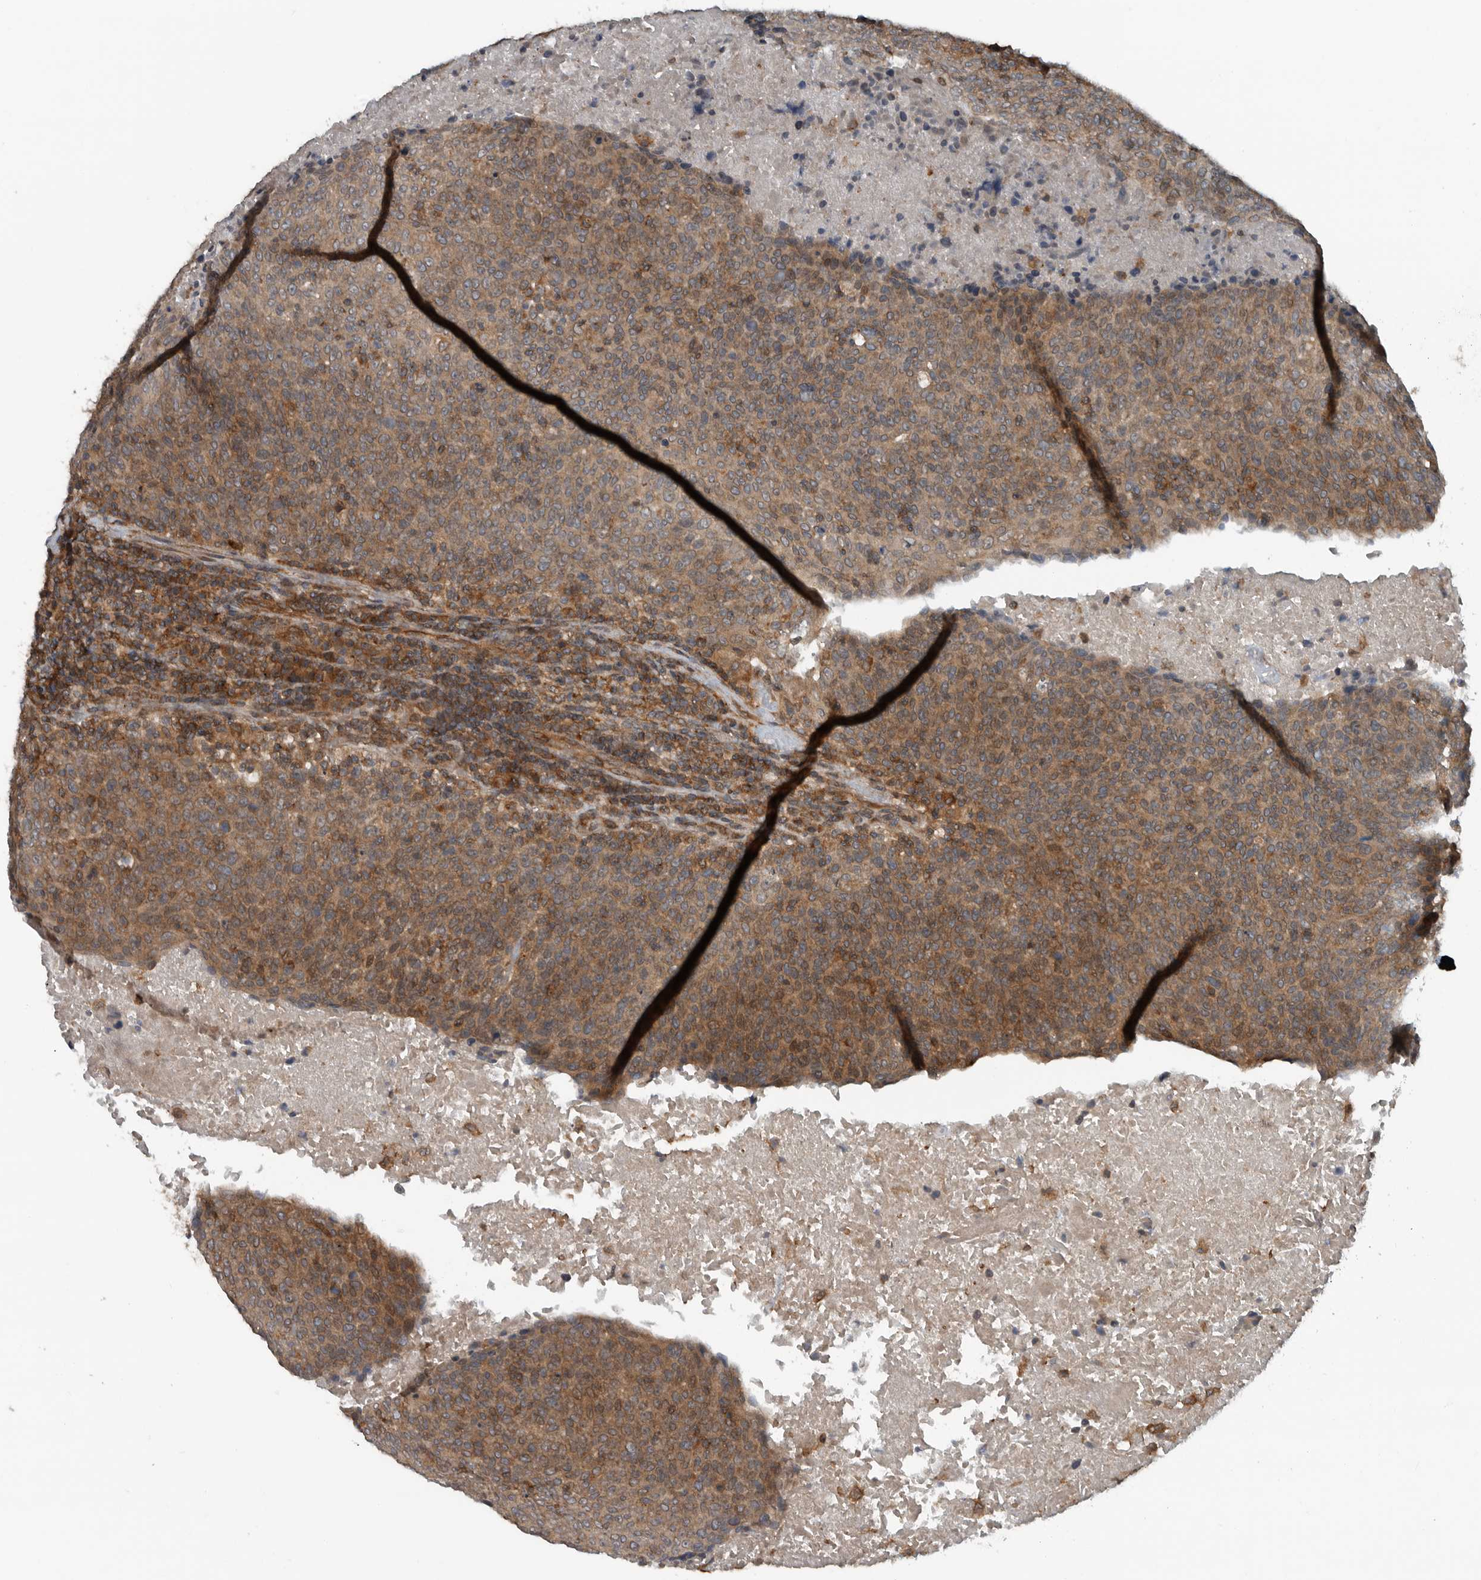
{"staining": {"intensity": "moderate", "quantity": ">75%", "location": "cytoplasmic/membranous"}, "tissue": "head and neck cancer", "cell_type": "Tumor cells", "image_type": "cancer", "snomed": [{"axis": "morphology", "description": "Squamous cell carcinoma, NOS"}, {"axis": "morphology", "description": "Squamous cell carcinoma, metastatic, NOS"}, {"axis": "topography", "description": "Lymph node"}, {"axis": "topography", "description": "Head-Neck"}], "caption": "Protein staining of head and neck metastatic squamous cell carcinoma tissue shows moderate cytoplasmic/membranous staining in approximately >75% of tumor cells.", "gene": "AMFR", "patient": {"sex": "male", "age": 62}}